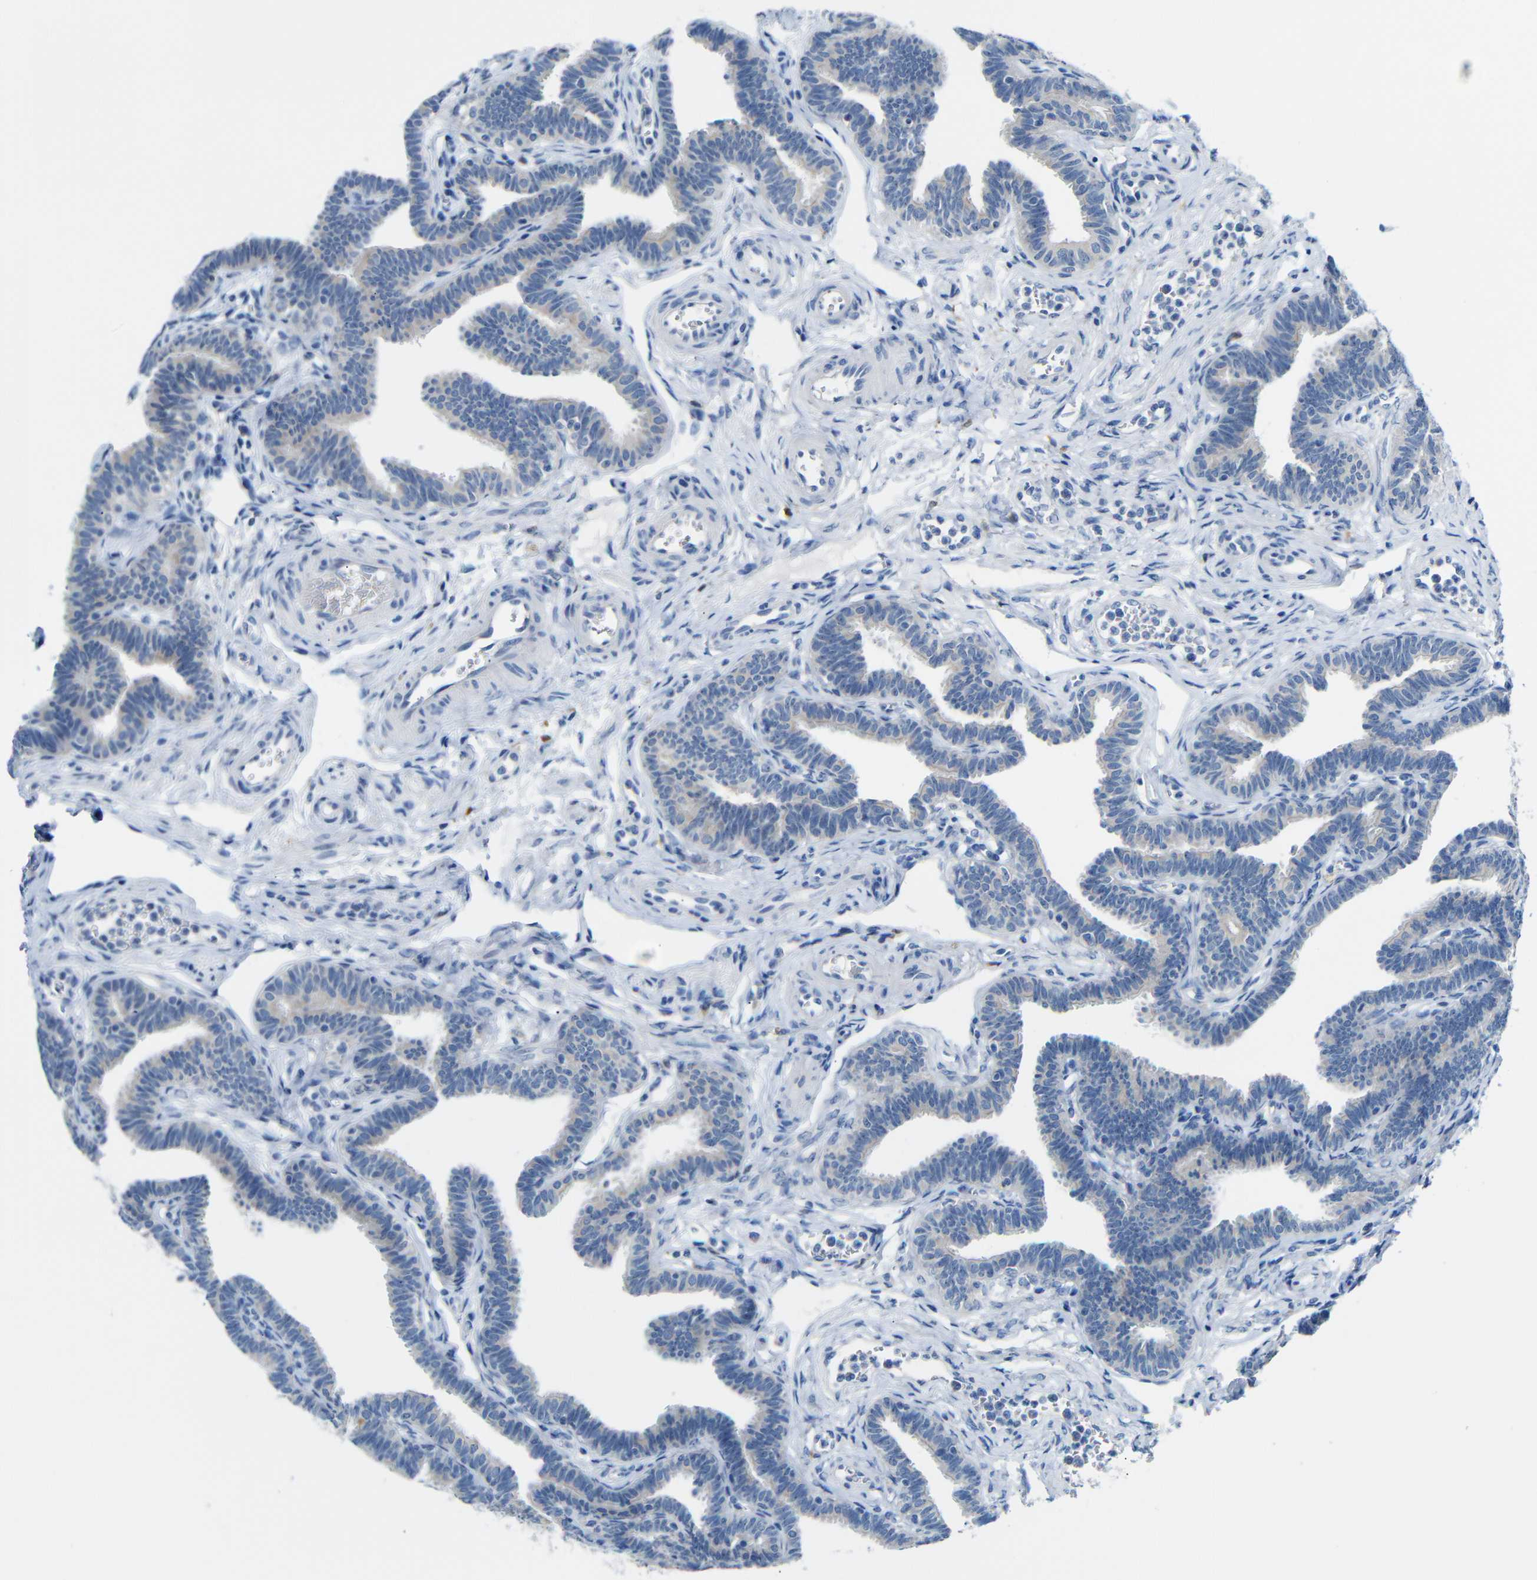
{"staining": {"intensity": "negative", "quantity": "none", "location": "none"}, "tissue": "fallopian tube", "cell_type": "Glandular cells", "image_type": "normal", "snomed": [{"axis": "morphology", "description": "Normal tissue, NOS"}, {"axis": "topography", "description": "Fallopian tube"}, {"axis": "topography", "description": "Ovary"}], "caption": "DAB immunohistochemical staining of normal fallopian tube shows no significant staining in glandular cells.", "gene": "C1orf210", "patient": {"sex": "female", "age": 23}}